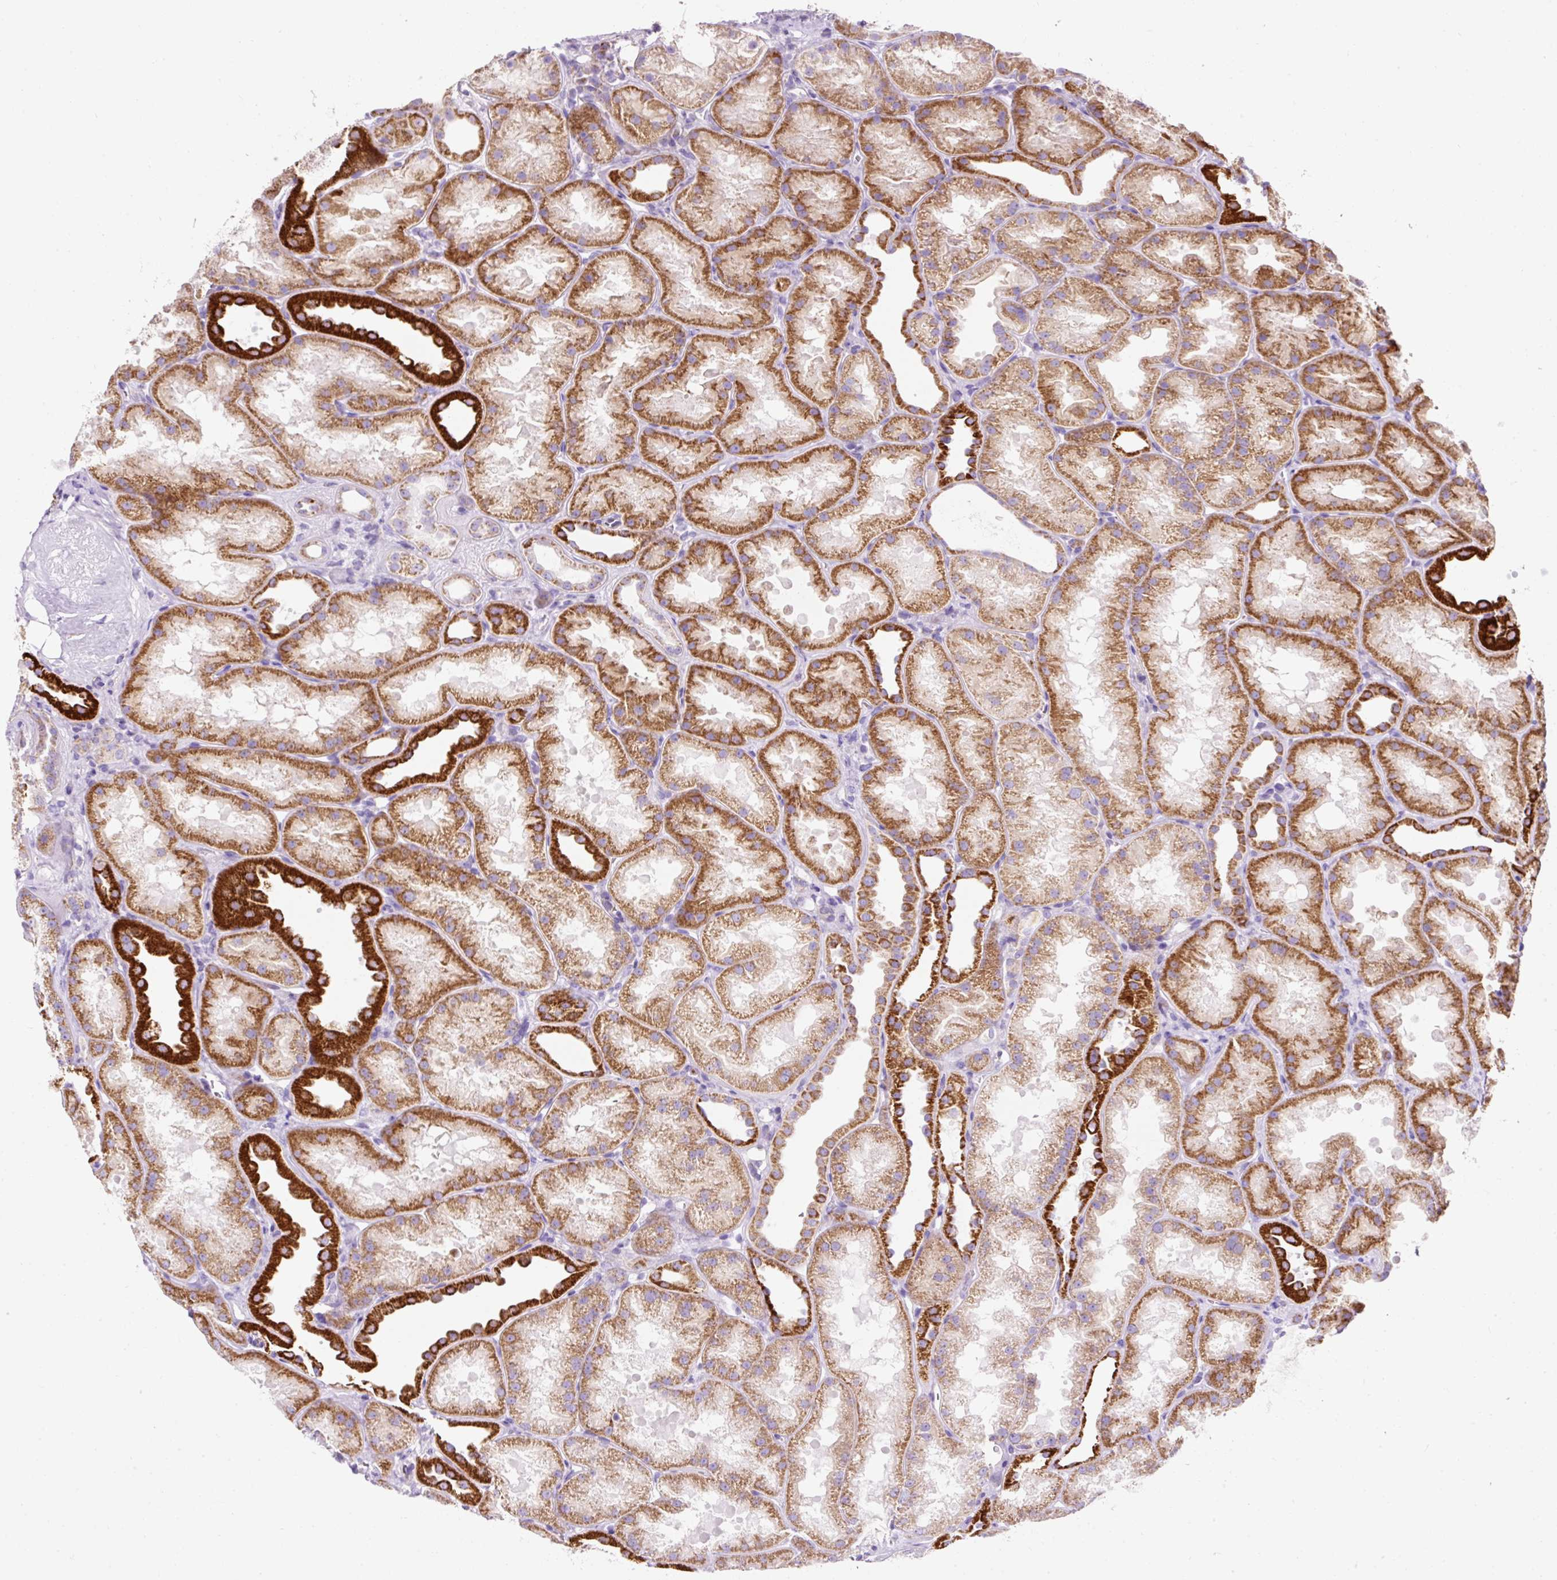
{"staining": {"intensity": "negative", "quantity": "none", "location": "none"}, "tissue": "kidney", "cell_type": "Cells in glomeruli", "image_type": "normal", "snomed": [{"axis": "morphology", "description": "Normal tissue, NOS"}, {"axis": "topography", "description": "Kidney"}], "caption": "Cells in glomeruli are negative for protein expression in benign human kidney. (Brightfield microscopy of DAB IHC at high magnification).", "gene": "PLPP2", "patient": {"sex": "male", "age": 61}}